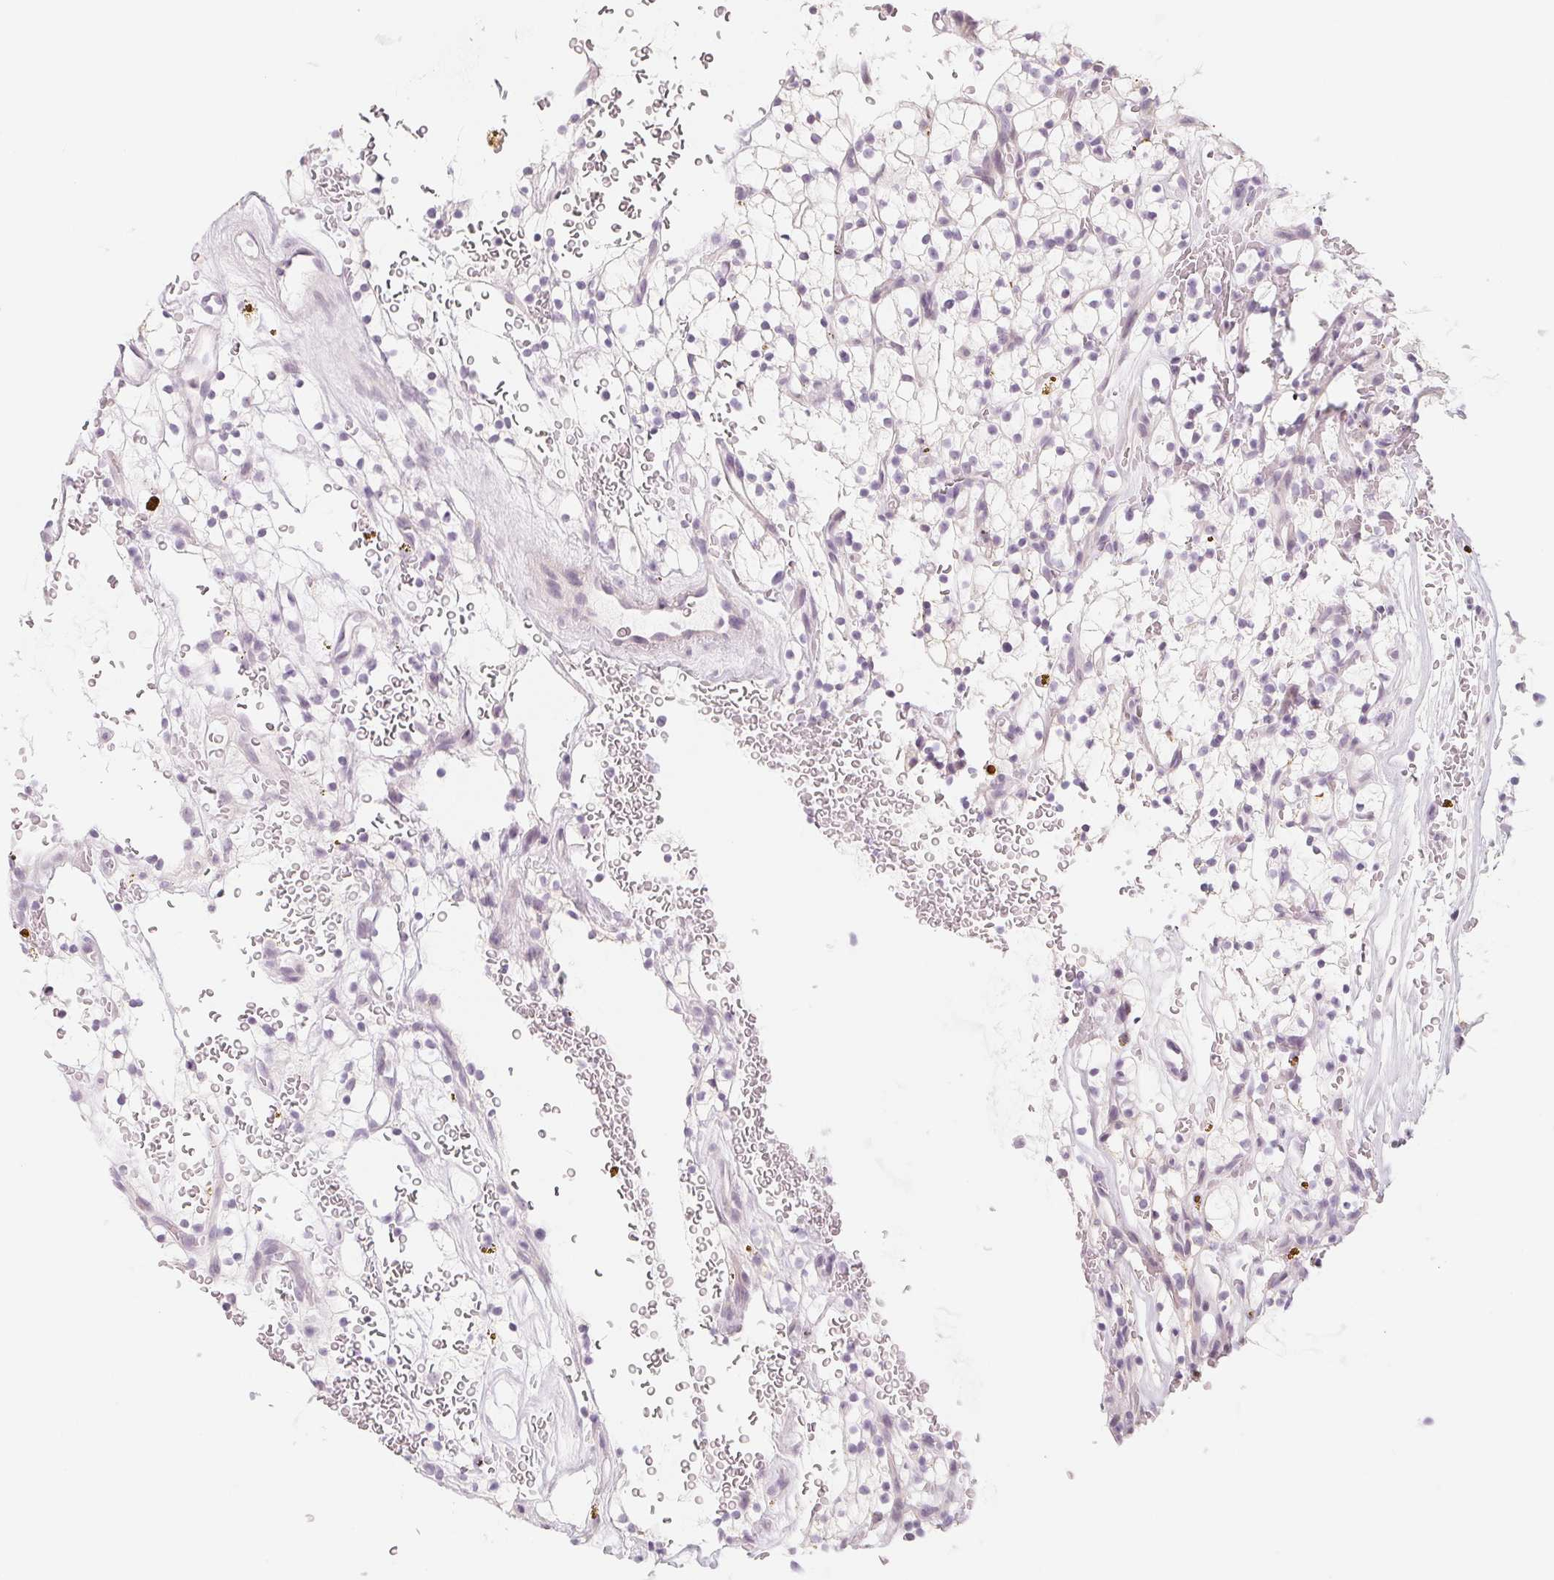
{"staining": {"intensity": "negative", "quantity": "none", "location": "none"}, "tissue": "renal cancer", "cell_type": "Tumor cells", "image_type": "cancer", "snomed": [{"axis": "morphology", "description": "Adenocarcinoma, NOS"}, {"axis": "topography", "description": "Kidney"}], "caption": "The micrograph exhibits no significant staining in tumor cells of renal cancer (adenocarcinoma). (DAB IHC with hematoxylin counter stain).", "gene": "SH3GL2", "patient": {"sex": "female", "age": 64}}